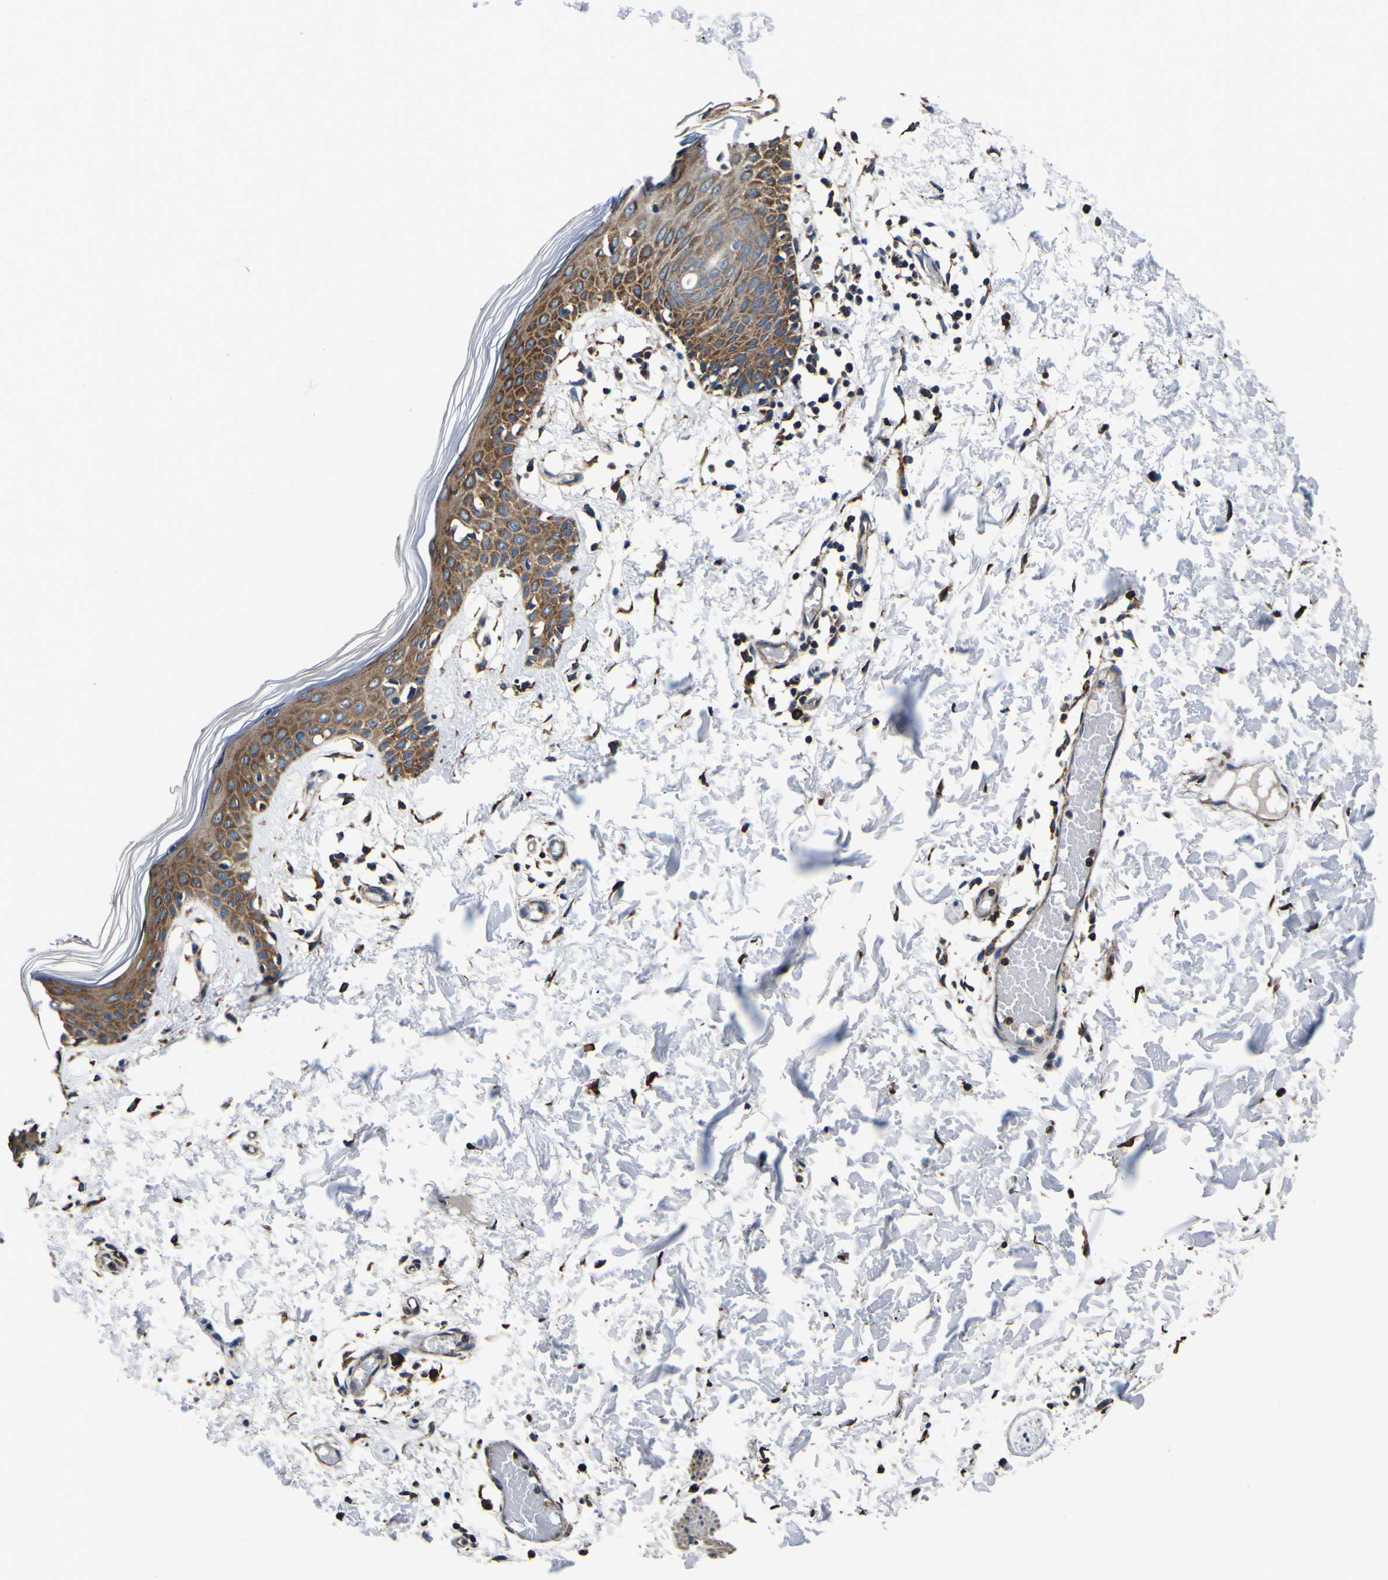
{"staining": {"intensity": "strong", "quantity": ">75%", "location": "cytoplasmic/membranous"}, "tissue": "skin", "cell_type": "Fibroblasts", "image_type": "normal", "snomed": [{"axis": "morphology", "description": "Normal tissue, NOS"}, {"axis": "topography", "description": "Skin"}], "caption": "Immunohistochemical staining of unremarkable skin shows >75% levels of strong cytoplasmic/membranous protein staining in approximately >75% of fibroblasts.", "gene": "INPP5A", "patient": {"sex": "male", "age": 53}}